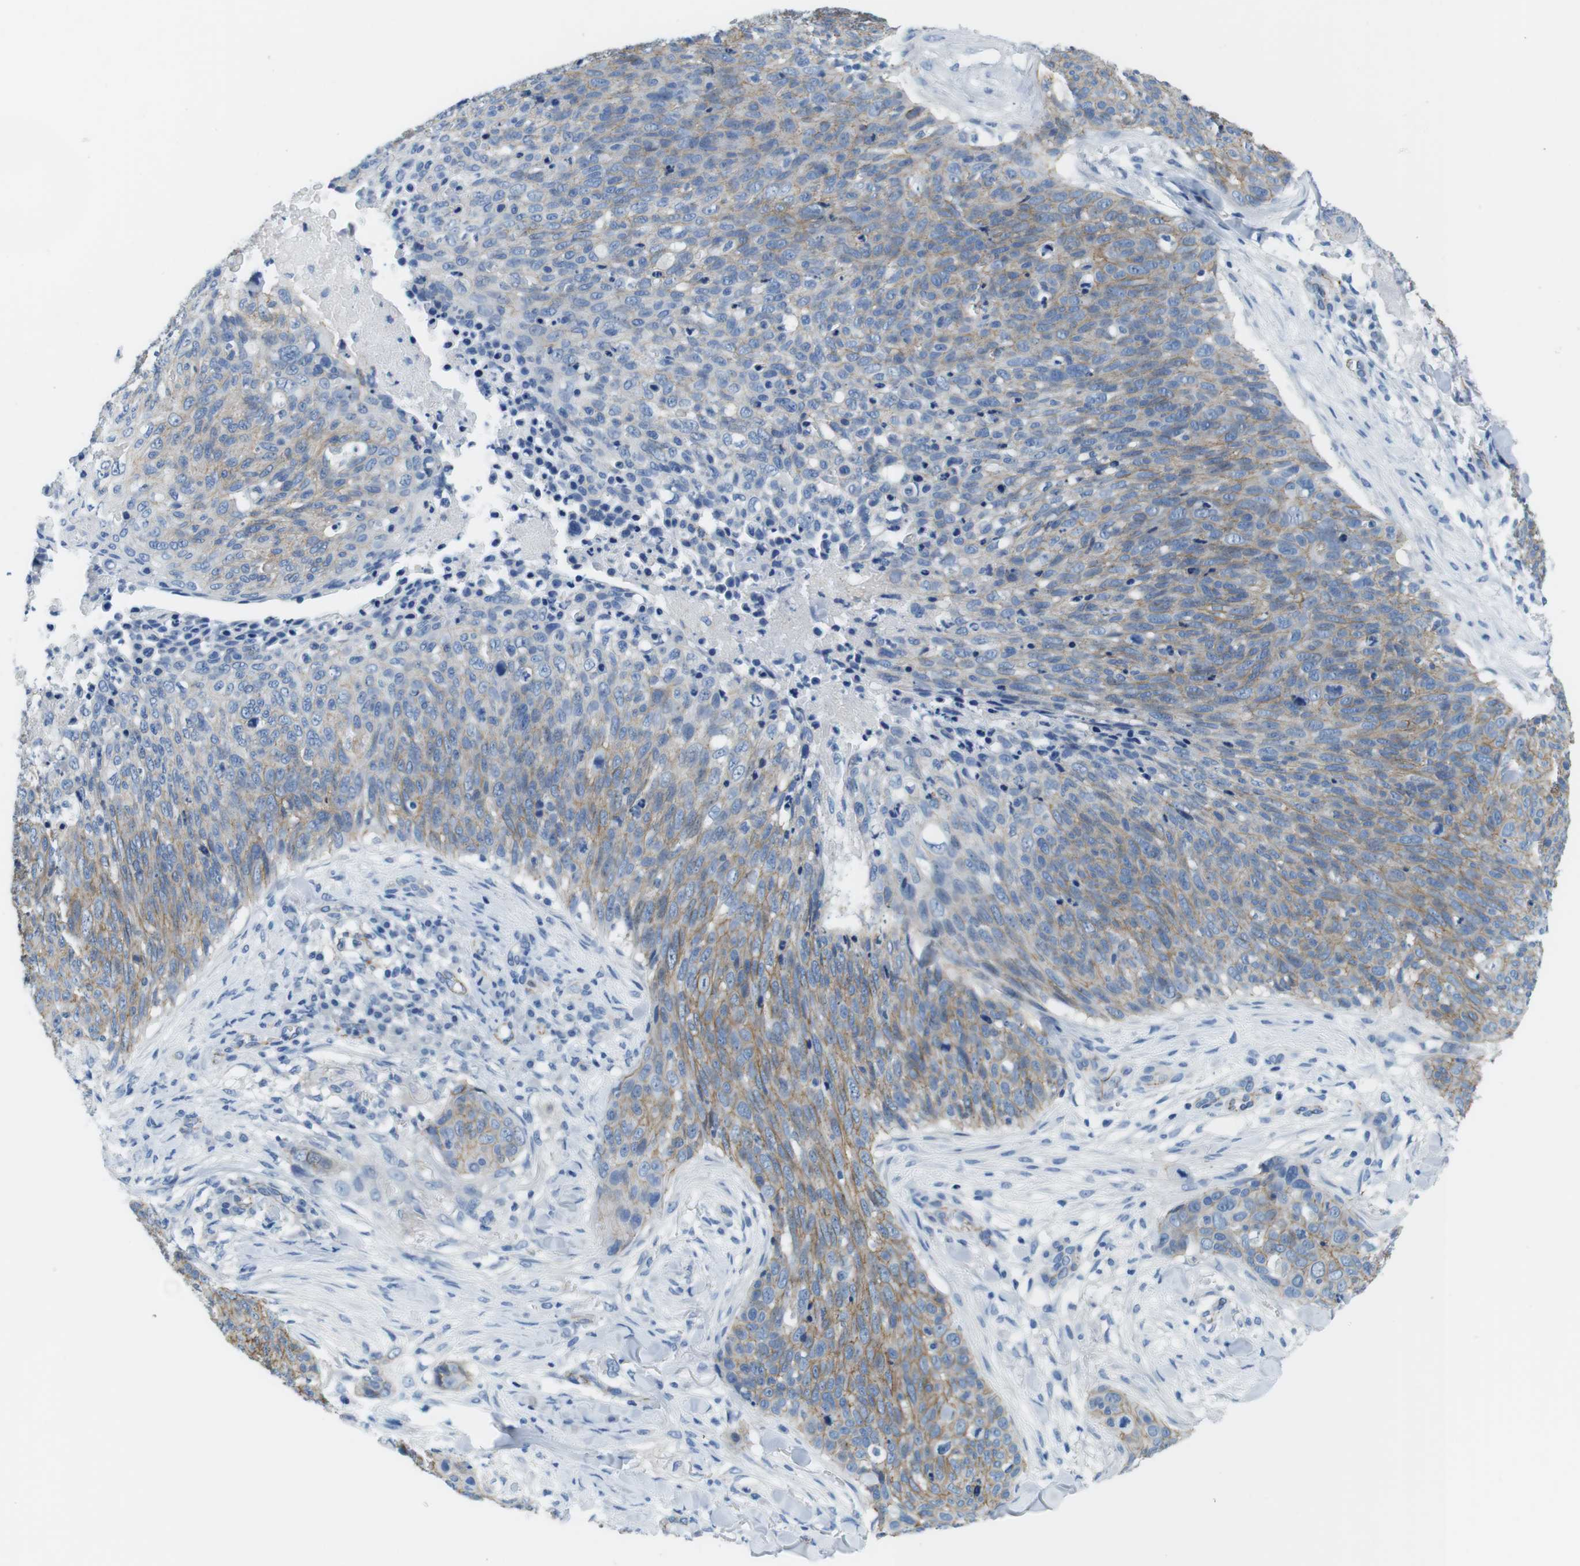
{"staining": {"intensity": "weak", "quantity": ">75%", "location": "cytoplasmic/membranous"}, "tissue": "skin cancer", "cell_type": "Tumor cells", "image_type": "cancer", "snomed": [{"axis": "morphology", "description": "Squamous cell carcinoma in situ, NOS"}, {"axis": "morphology", "description": "Squamous cell carcinoma, NOS"}, {"axis": "topography", "description": "Skin"}], "caption": "A photomicrograph of skin squamous cell carcinoma in situ stained for a protein displays weak cytoplasmic/membranous brown staining in tumor cells.", "gene": "SLC6A6", "patient": {"sex": "male", "age": 93}}